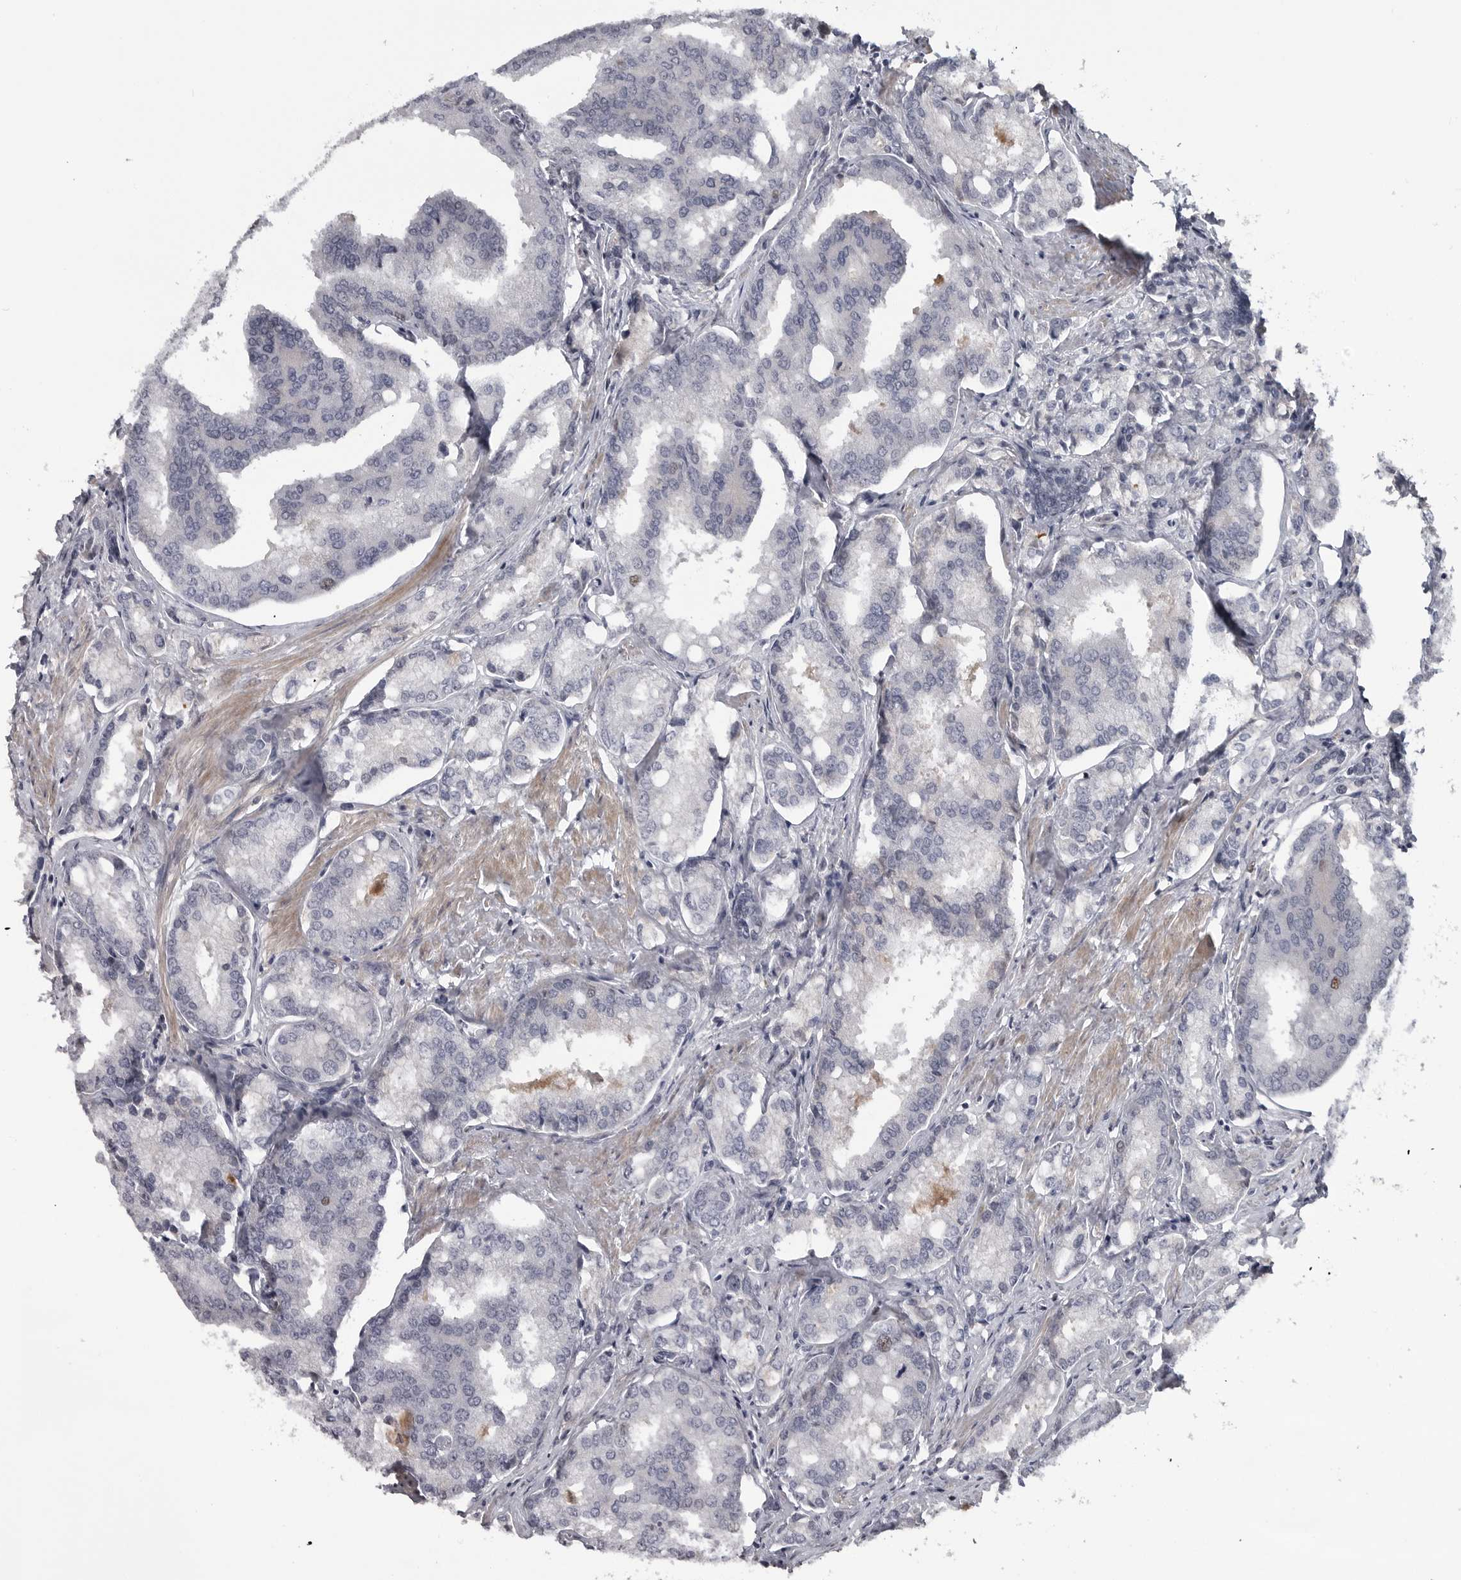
{"staining": {"intensity": "negative", "quantity": "none", "location": "none"}, "tissue": "prostate cancer", "cell_type": "Tumor cells", "image_type": "cancer", "snomed": [{"axis": "morphology", "description": "Adenocarcinoma, High grade"}, {"axis": "topography", "description": "Prostate"}], "caption": "The micrograph exhibits no significant staining in tumor cells of prostate cancer (high-grade adenocarcinoma).", "gene": "ZNF277", "patient": {"sex": "male", "age": 50}}